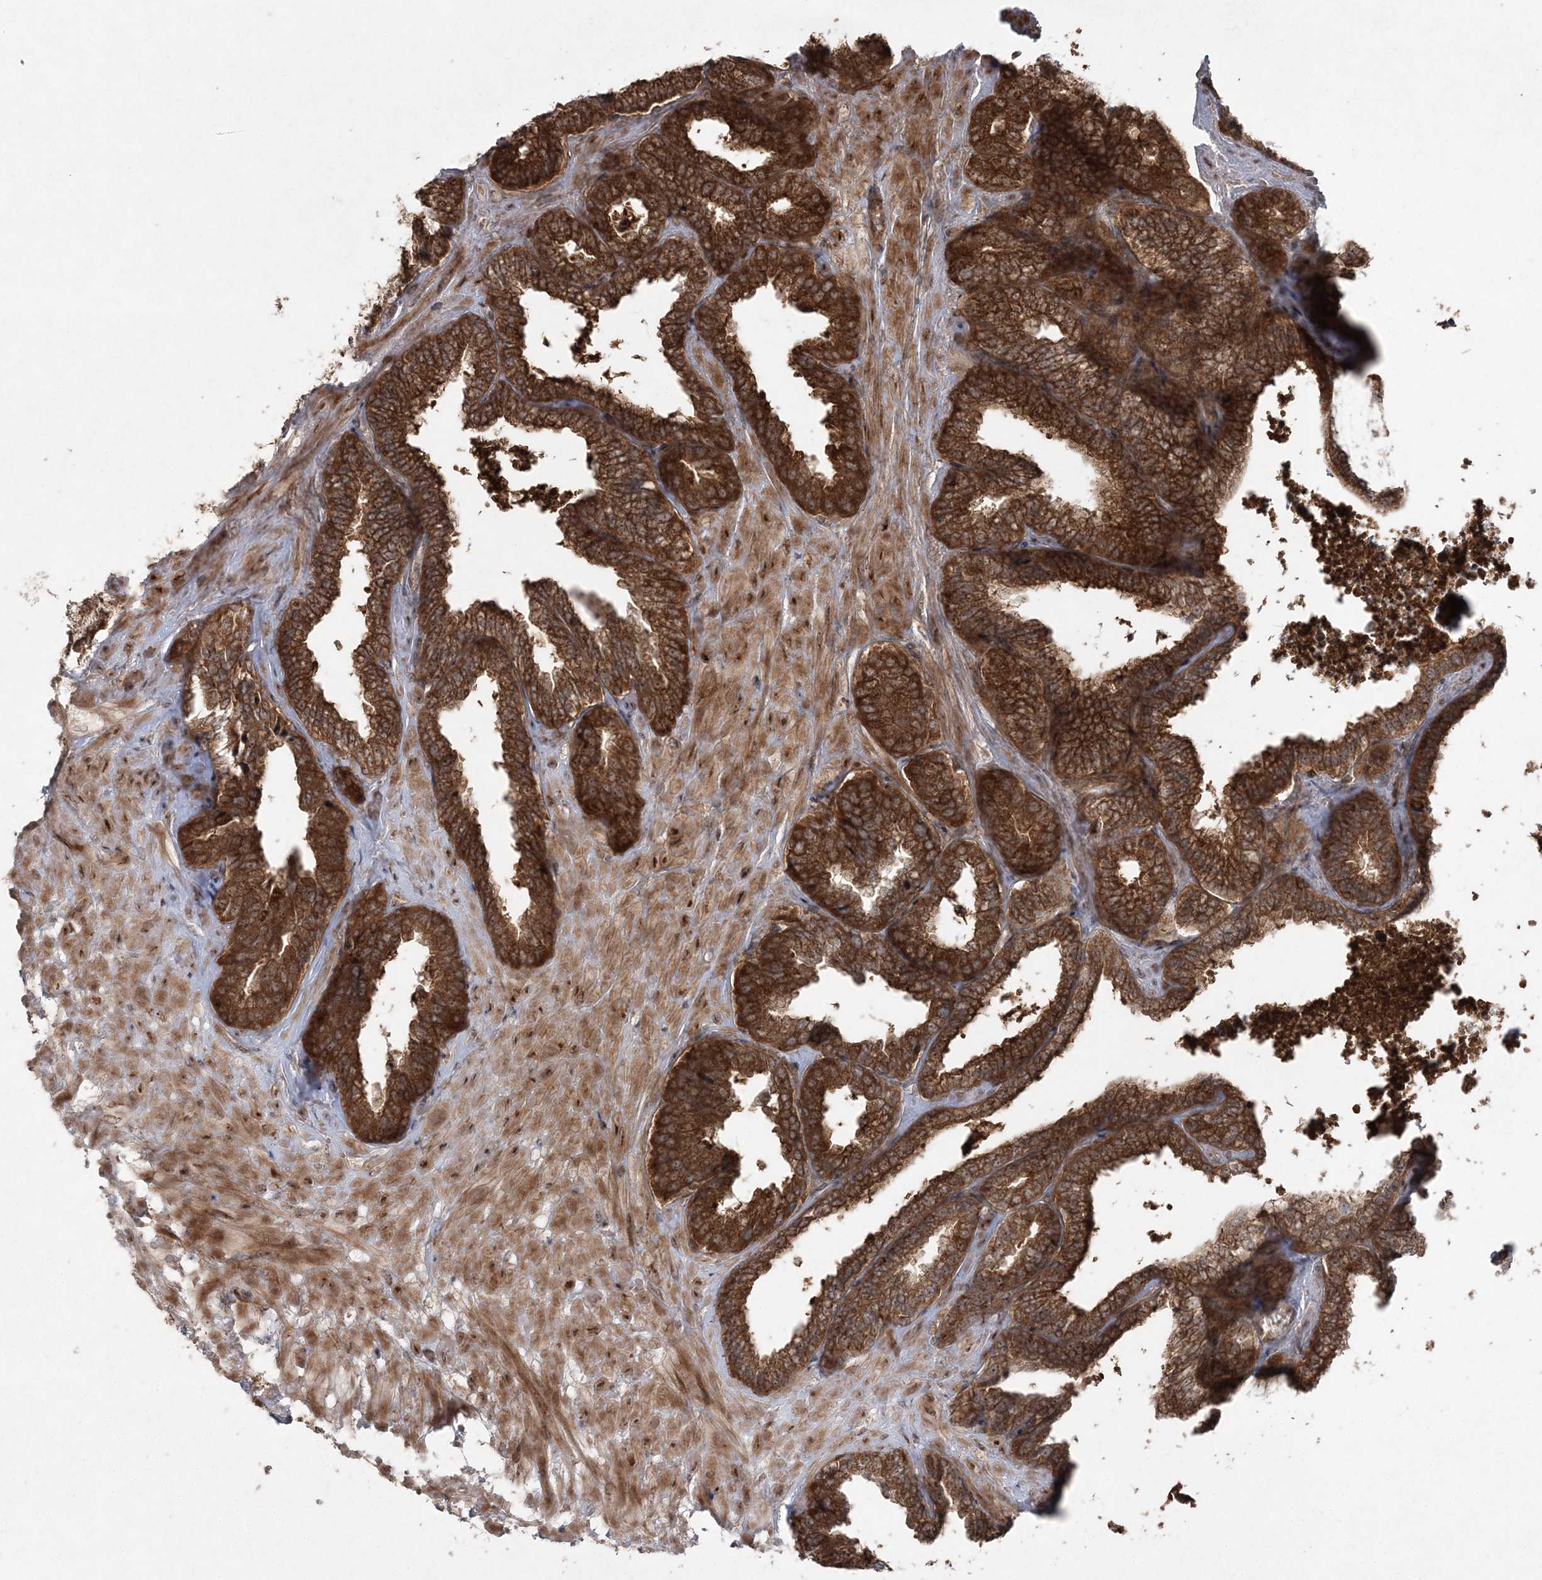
{"staining": {"intensity": "strong", "quantity": ">75%", "location": "cytoplasmic/membranous"}, "tissue": "seminal vesicle", "cell_type": "Glandular cells", "image_type": "normal", "snomed": [{"axis": "morphology", "description": "Normal tissue, NOS"}, {"axis": "topography", "description": "Seminal veicle"}], "caption": "DAB immunohistochemical staining of benign human seminal vesicle demonstrates strong cytoplasmic/membranous protein expression in approximately >75% of glandular cells.", "gene": "SERINC1", "patient": {"sex": "male", "age": 46}}